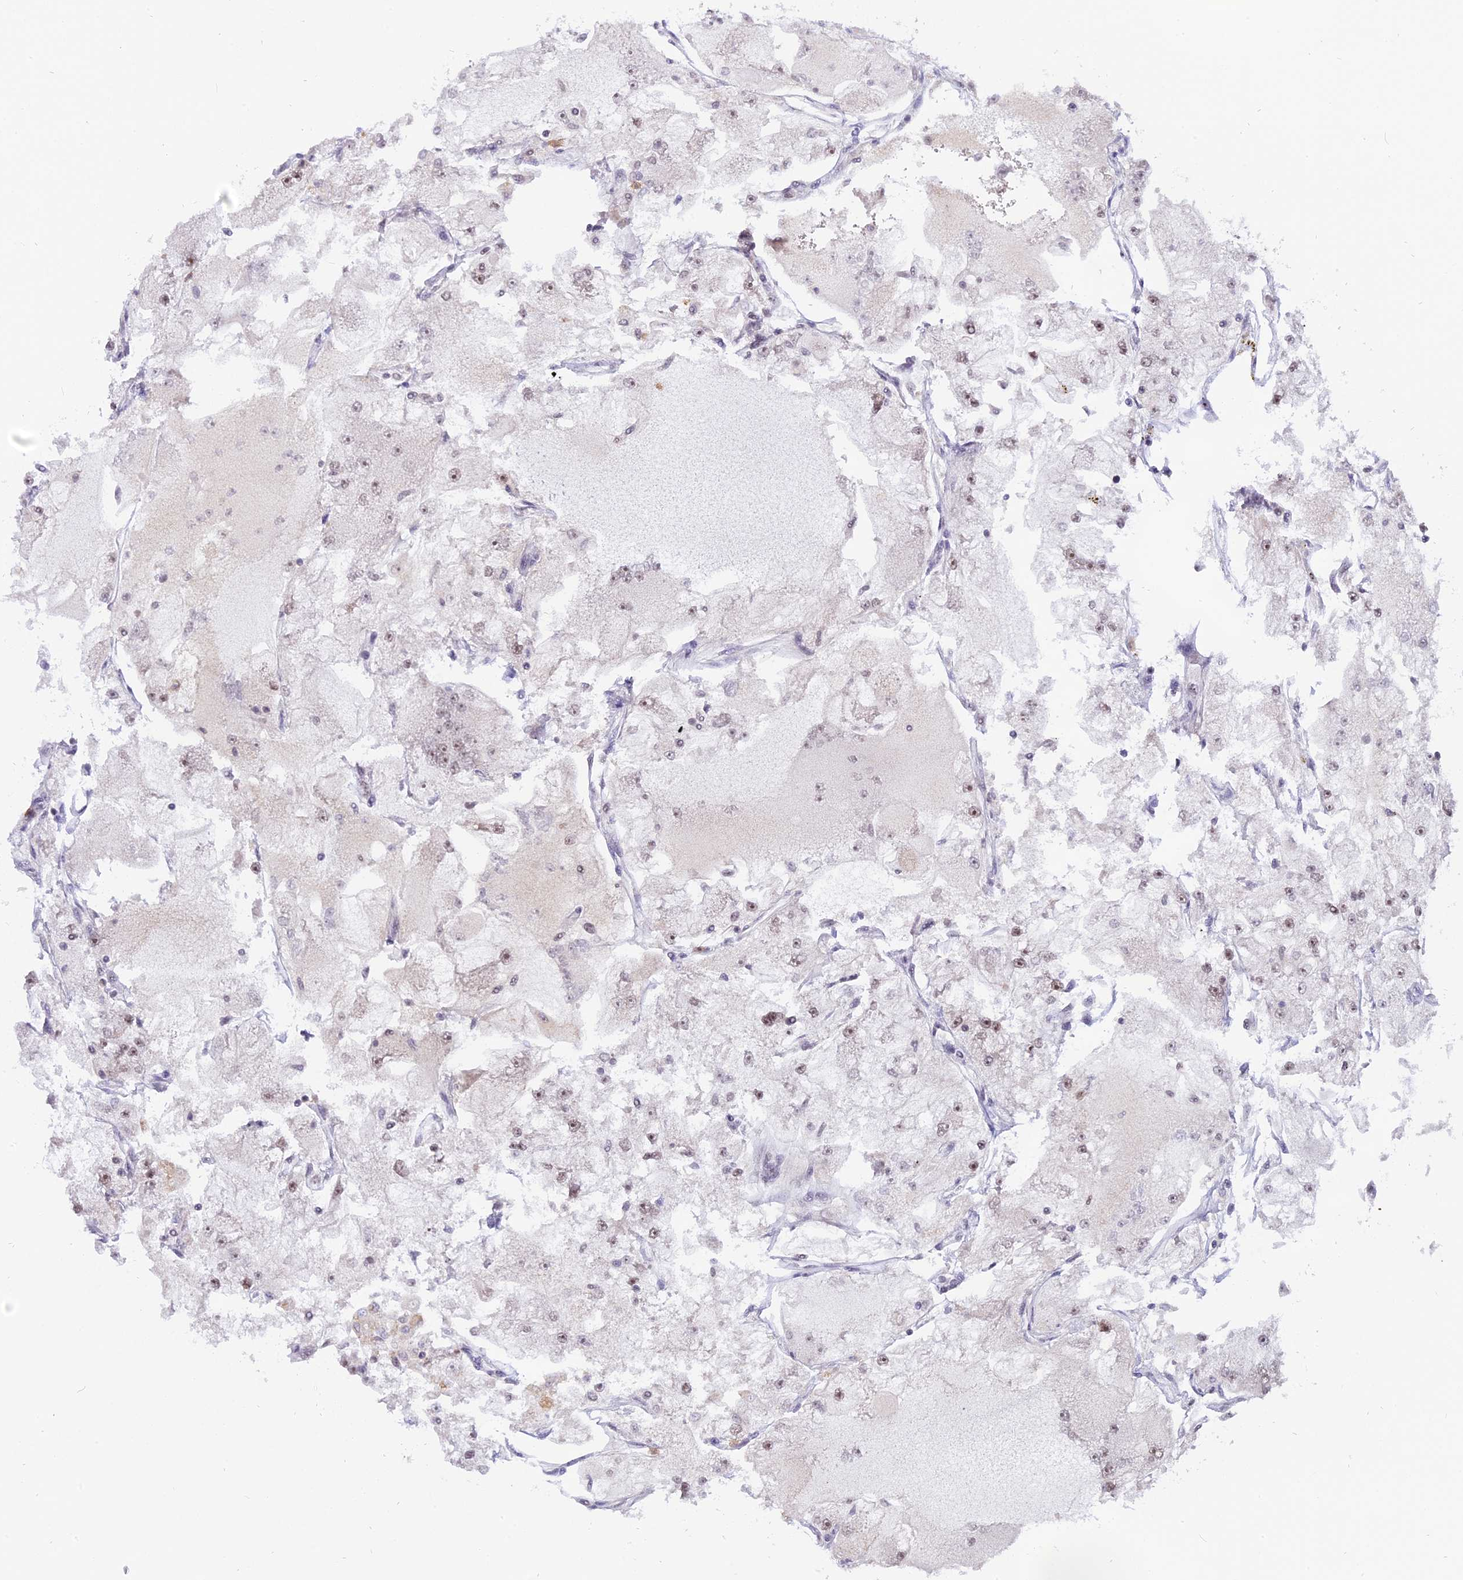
{"staining": {"intensity": "weak", "quantity": "25%-75%", "location": "nuclear"}, "tissue": "renal cancer", "cell_type": "Tumor cells", "image_type": "cancer", "snomed": [{"axis": "morphology", "description": "Adenocarcinoma, NOS"}, {"axis": "topography", "description": "Kidney"}], "caption": "Renal adenocarcinoma was stained to show a protein in brown. There is low levels of weak nuclear staining in about 25%-75% of tumor cells.", "gene": "TADA3", "patient": {"sex": "female", "age": 72}}